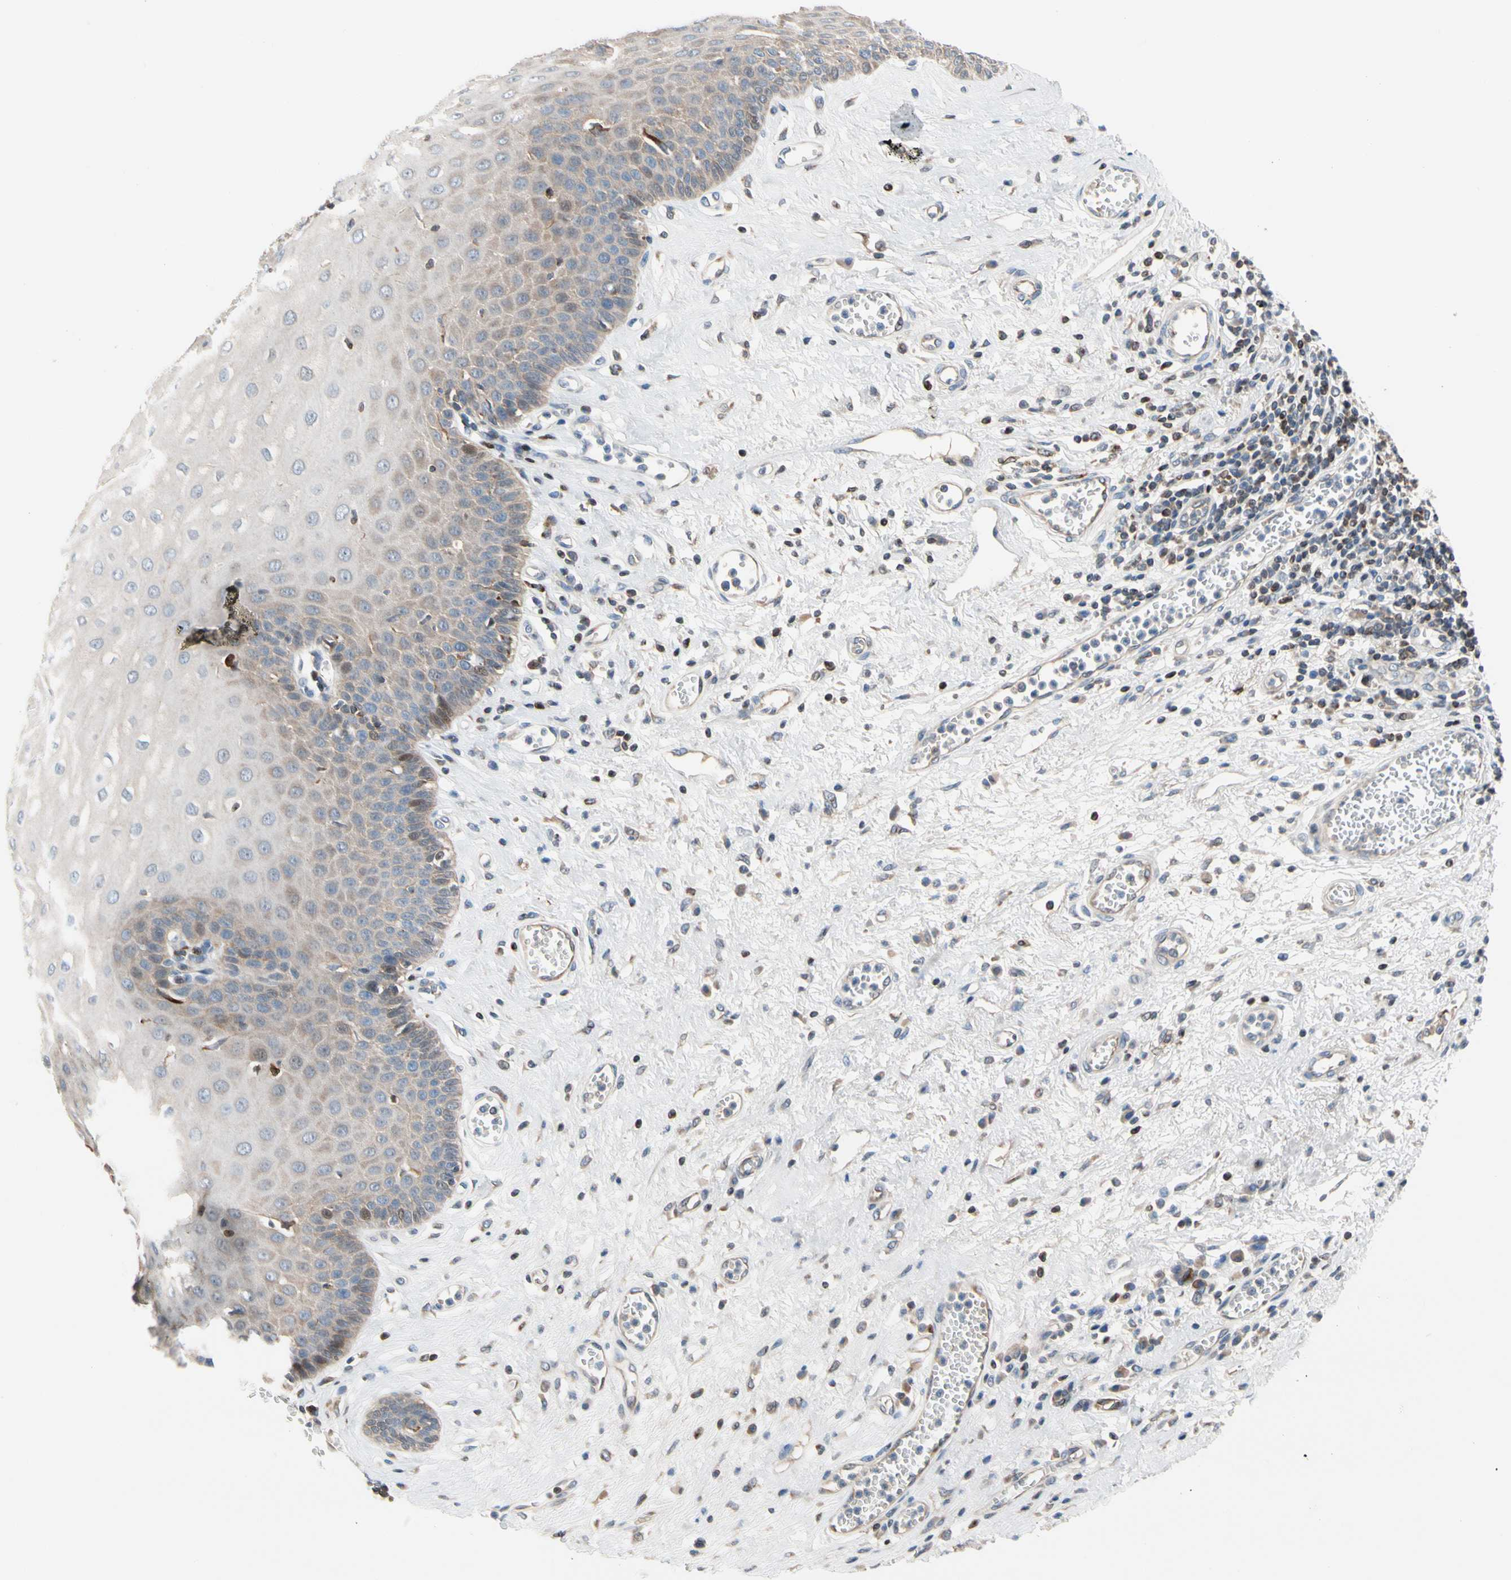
{"staining": {"intensity": "weak", "quantity": "<25%", "location": "cytoplasmic/membranous"}, "tissue": "esophagus", "cell_type": "Squamous epithelial cells", "image_type": "normal", "snomed": [{"axis": "morphology", "description": "Normal tissue, NOS"}, {"axis": "morphology", "description": "Squamous cell carcinoma, NOS"}, {"axis": "topography", "description": "Esophagus"}], "caption": "Immunohistochemistry micrograph of benign esophagus stained for a protein (brown), which demonstrates no staining in squamous epithelial cells.", "gene": "MAP3K3", "patient": {"sex": "male", "age": 65}}